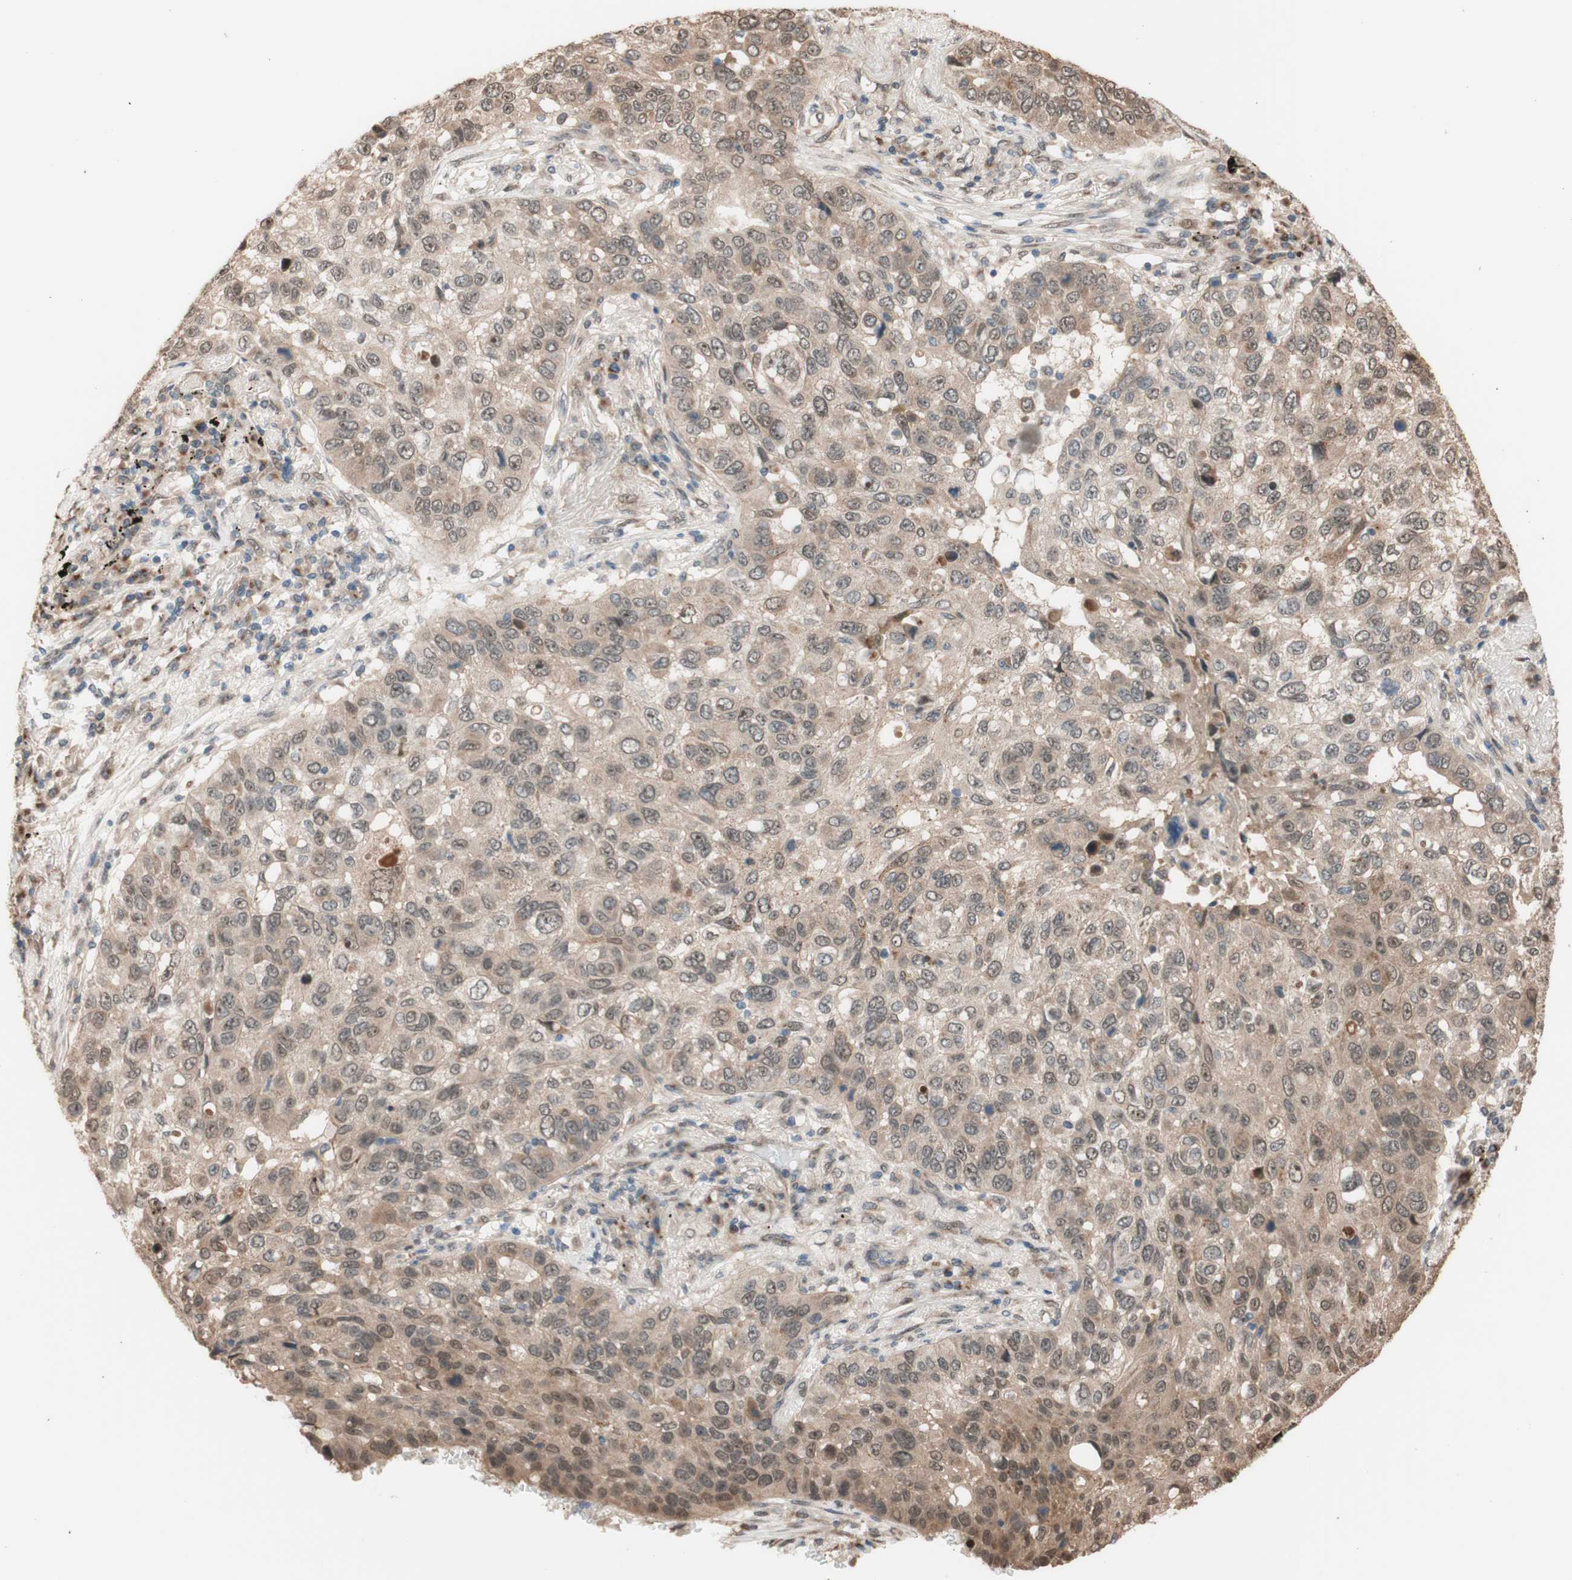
{"staining": {"intensity": "weak", "quantity": "<25%", "location": "cytoplasmic/membranous"}, "tissue": "lung cancer", "cell_type": "Tumor cells", "image_type": "cancer", "snomed": [{"axis": "morphology", "description": "Squamous cell carcinoma, NOS"}, {"axis": "topography", "description": "Lung"}], "caption": "High power microscopy histopathology image of an immunohistochemistry histopathology image of lung squamous cell carcinoma, revealing no significant positivity in tumor cells.", "gene": "CCNC", "patient": {"sex": "male", "age": 57}}